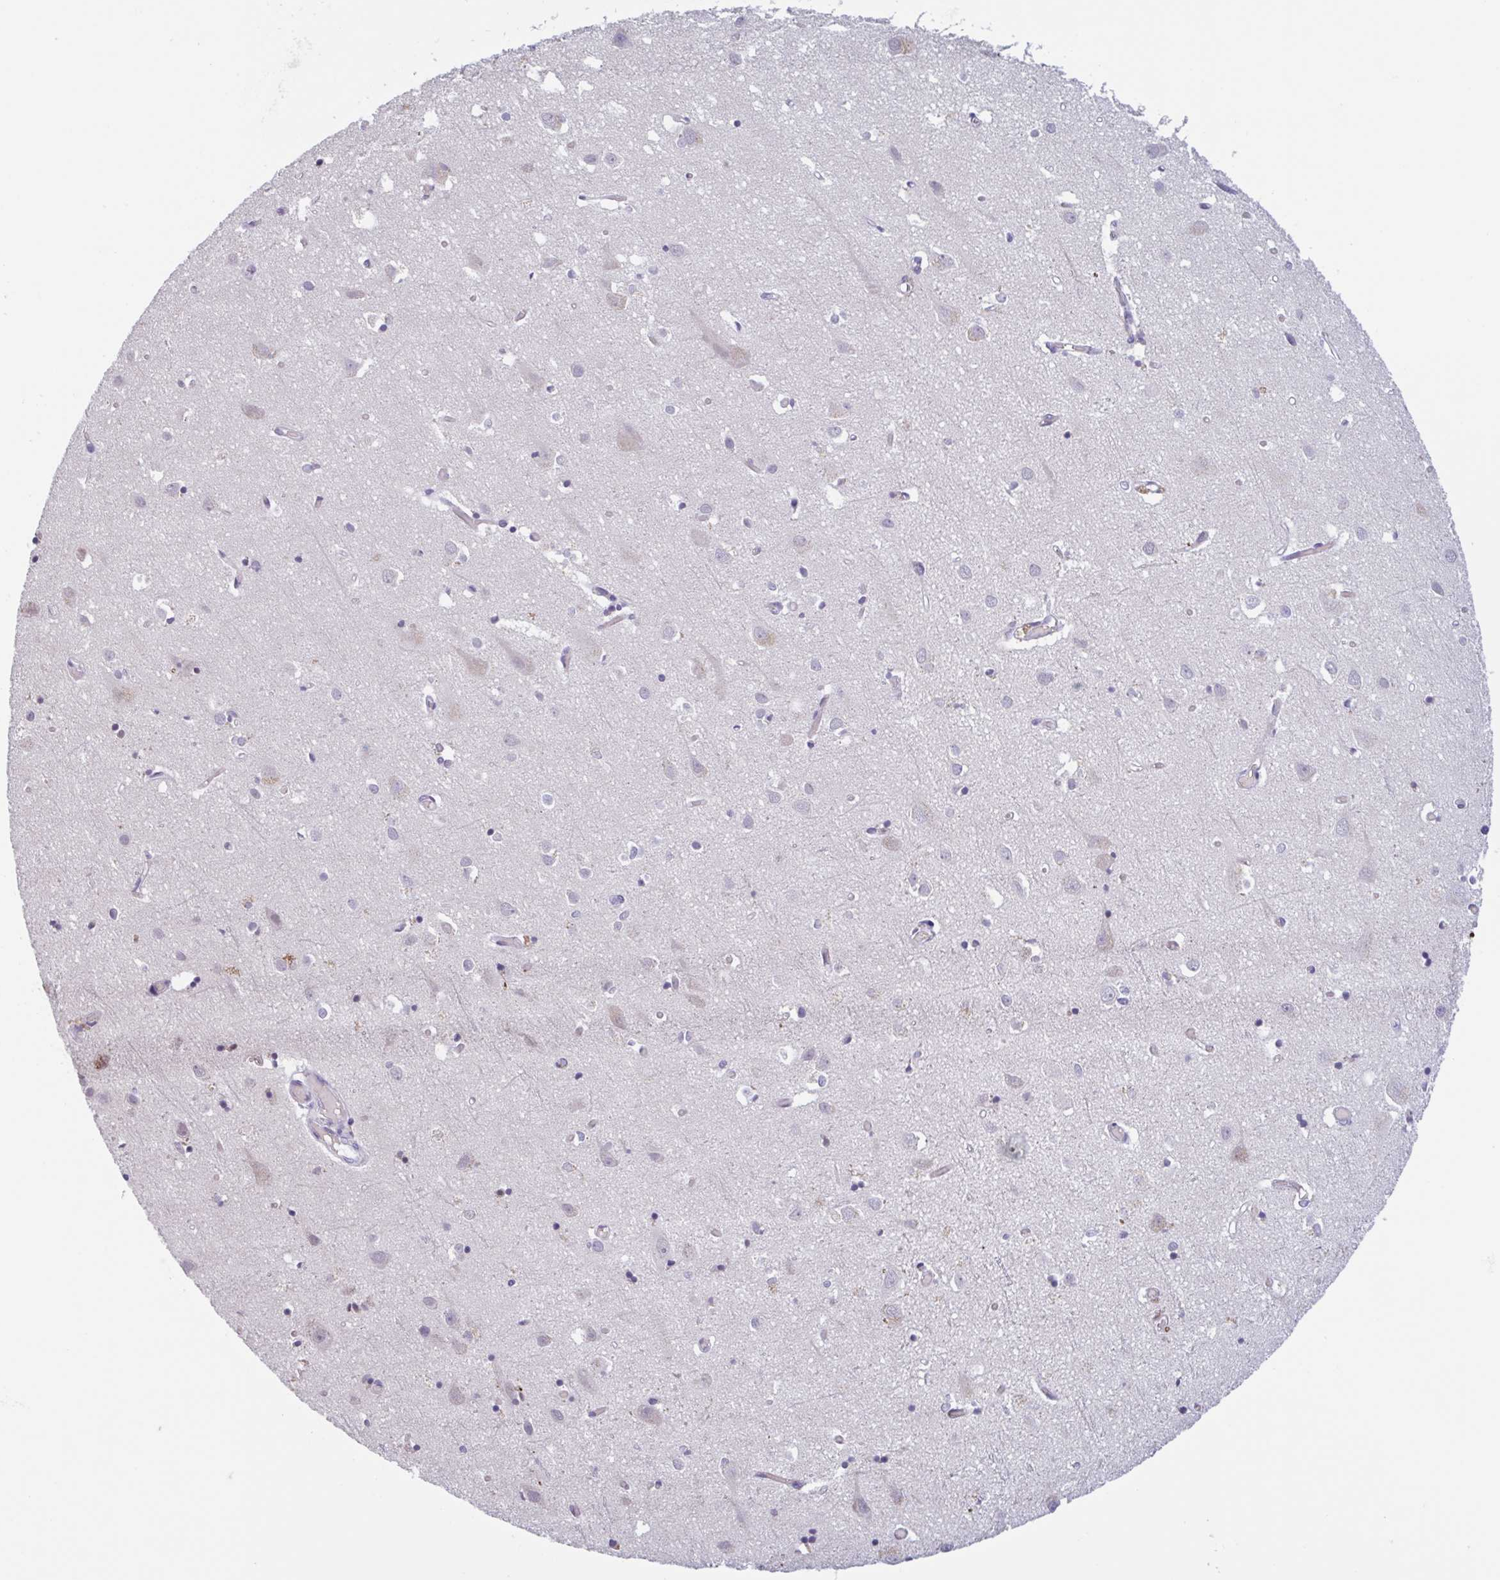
{"staining": {"intensity": "negative", "quantity": "none", "location": "none"}, "tissue": "cerebral cortex", "cell_type": "Endothelial cells", "image_type": "normal", "snomed": [{"axis": "morphology", "description": "Normal tissue, NOS"}, {"axis": "topography", "description": "Cerebral cortex"}], "caption": "Cerebral cortex stained for a protein using immunohistochemistry exhibits no positivity endothelial cells.", "gene": "RHAG", "patient": {"sex": "male", "age": 70}}